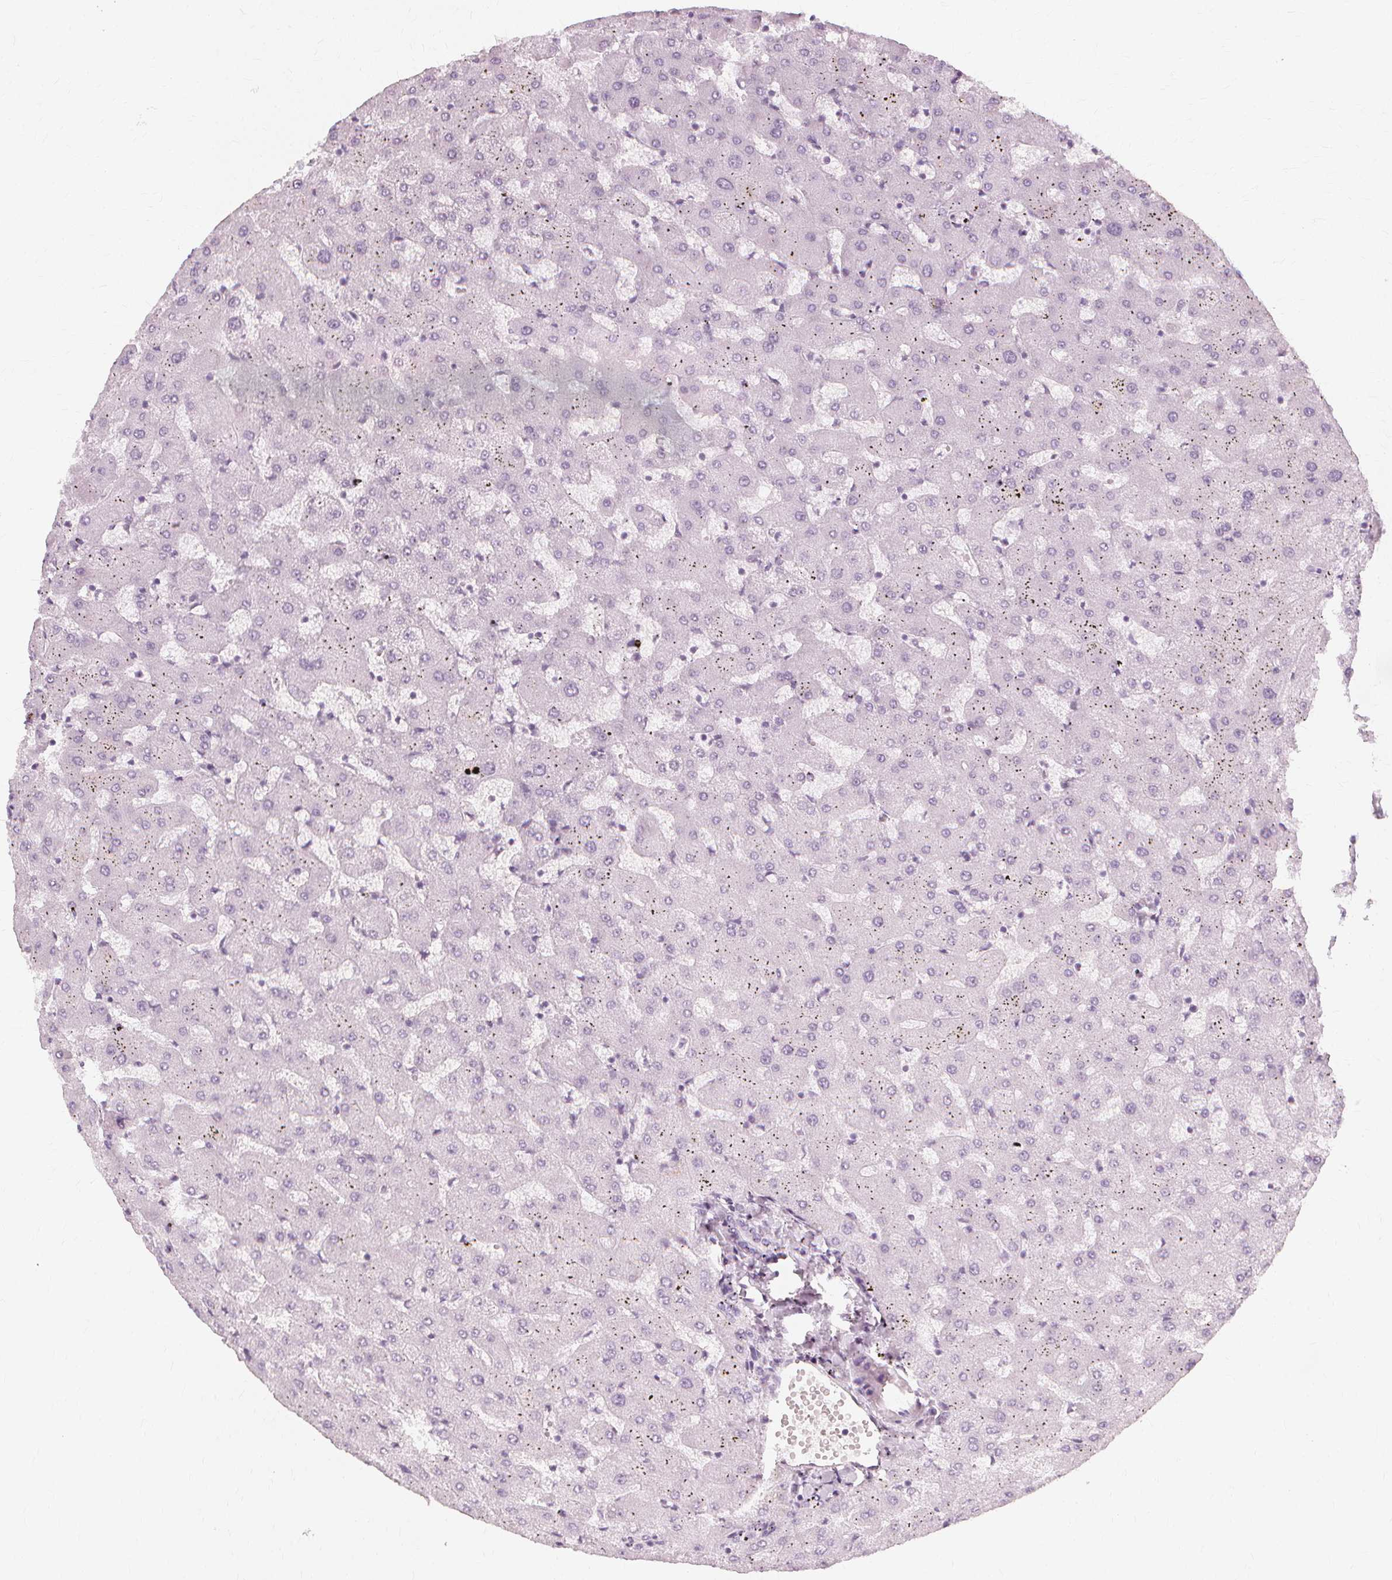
{"staining": {"intensity": "negative", "quantity": "none", "location": "none"}, "tissue": "liver", "cell_type": "Cholangiocytes", "image_type": "normal", "snomed": [{"axis": "morphology", "description": "Normal tissue, NOS"}, {"axis": "topography", "description": "Liver"}], "caption": "A high-resolution image shows immunohistochemistry (IHC) staining of benign liver, which displays no significant positivity in cholangiocytes. (DAB (3,3'-diaminobenzidine) IHC visualized using brightfield microscopy, high magnification).", "gene": "NXPE1", "patient": {"sex": "female", "age": 63}}